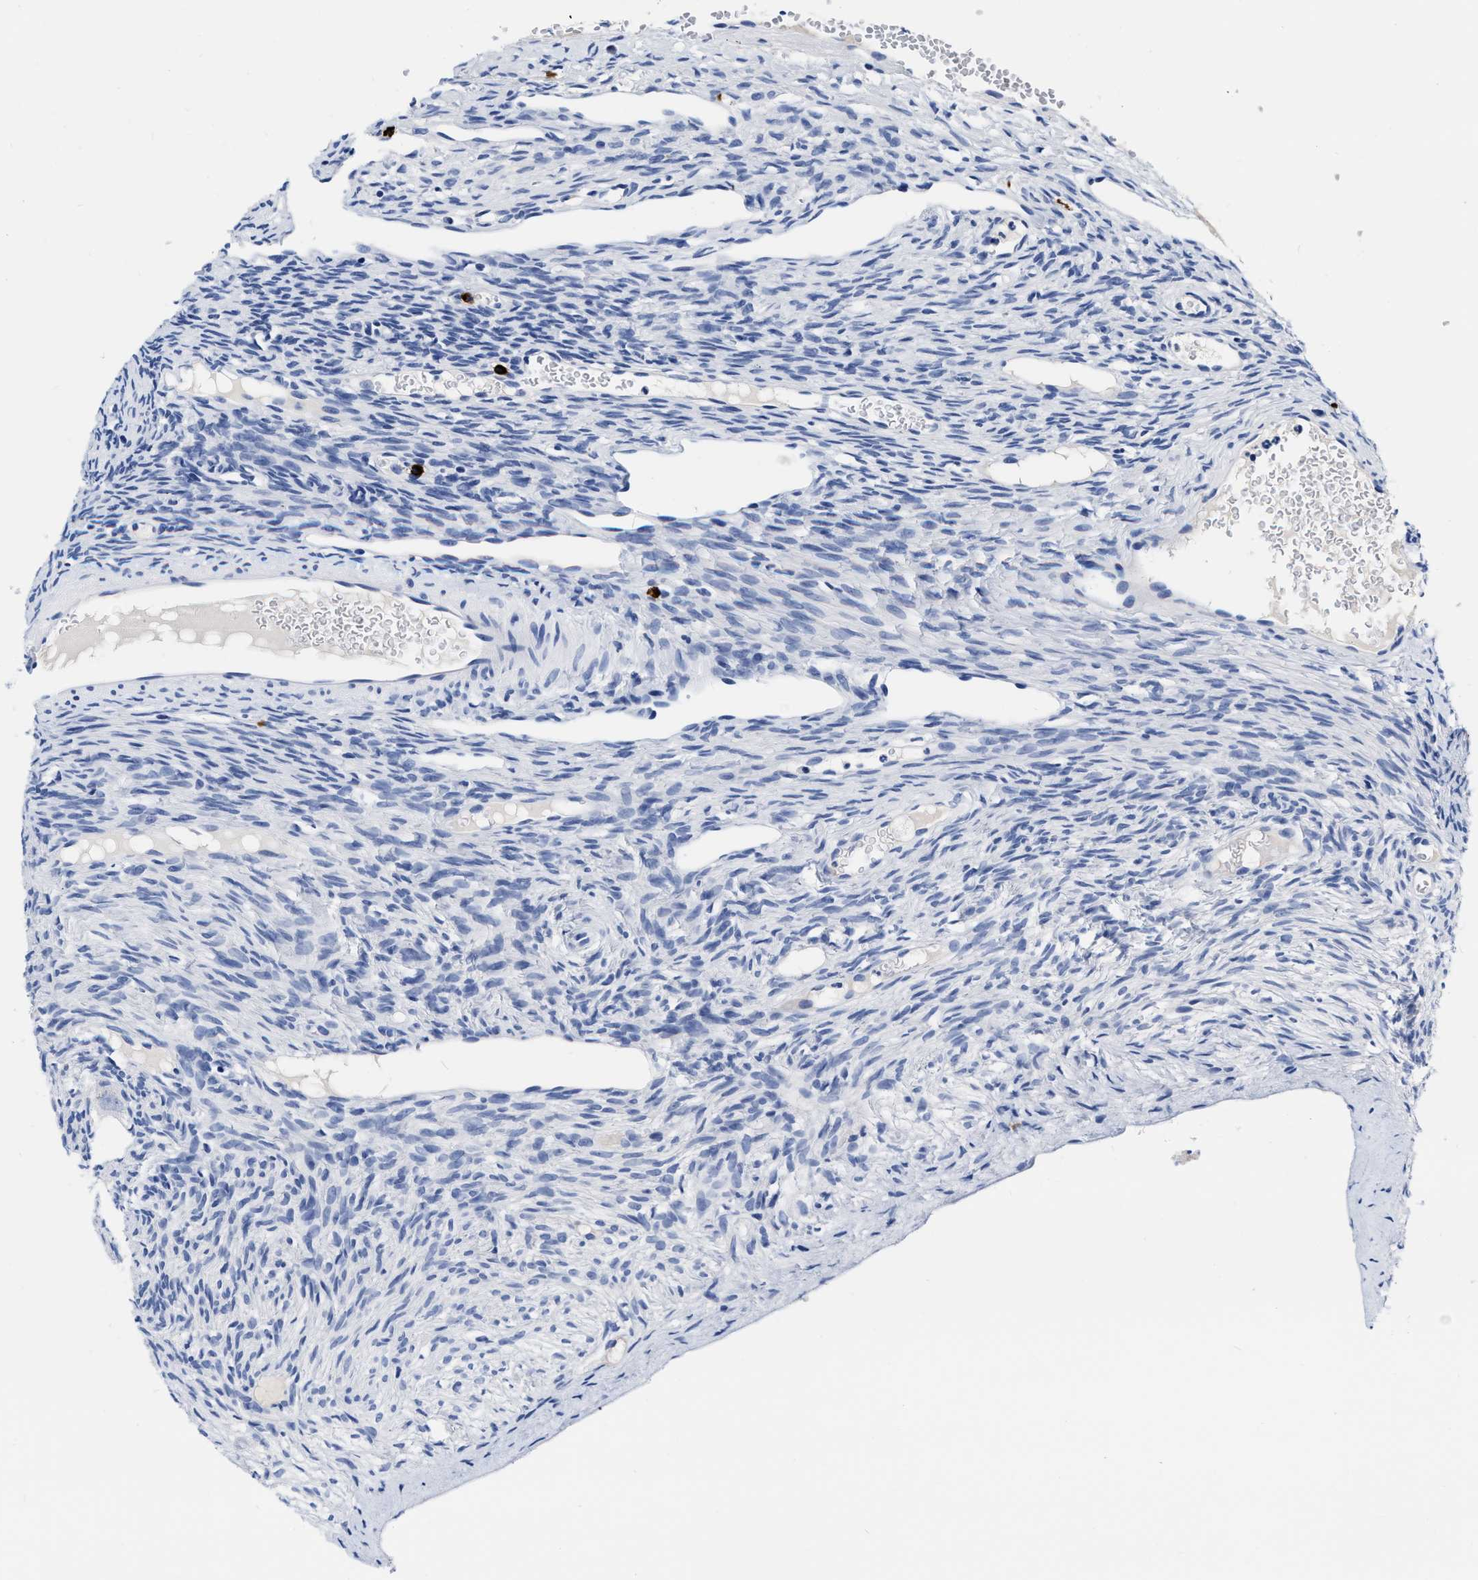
{"staining": {"intensity": "negative", "quantity": "none", "location": "none"}, "tissue": "ovary", "cell_type": "Follicle cells", "image_type": "normal", "snomed": [{"axis": "morphology", "description": "Normal tissue, NOS"}, {"axis": "topography", "description": "Ovary"}], "caption": "IHC histopathology image of unremarkable ovary stained for a protein (brown), which exhibits no staining in follicle cells. (Stains: DAB immunohistochemistry (IHC) with hematoxylin counter stain, Microscopy: brightfield microscopy at high magnification).", "gene": "CER1", "patient": {"sex": "female", "age": 33}}